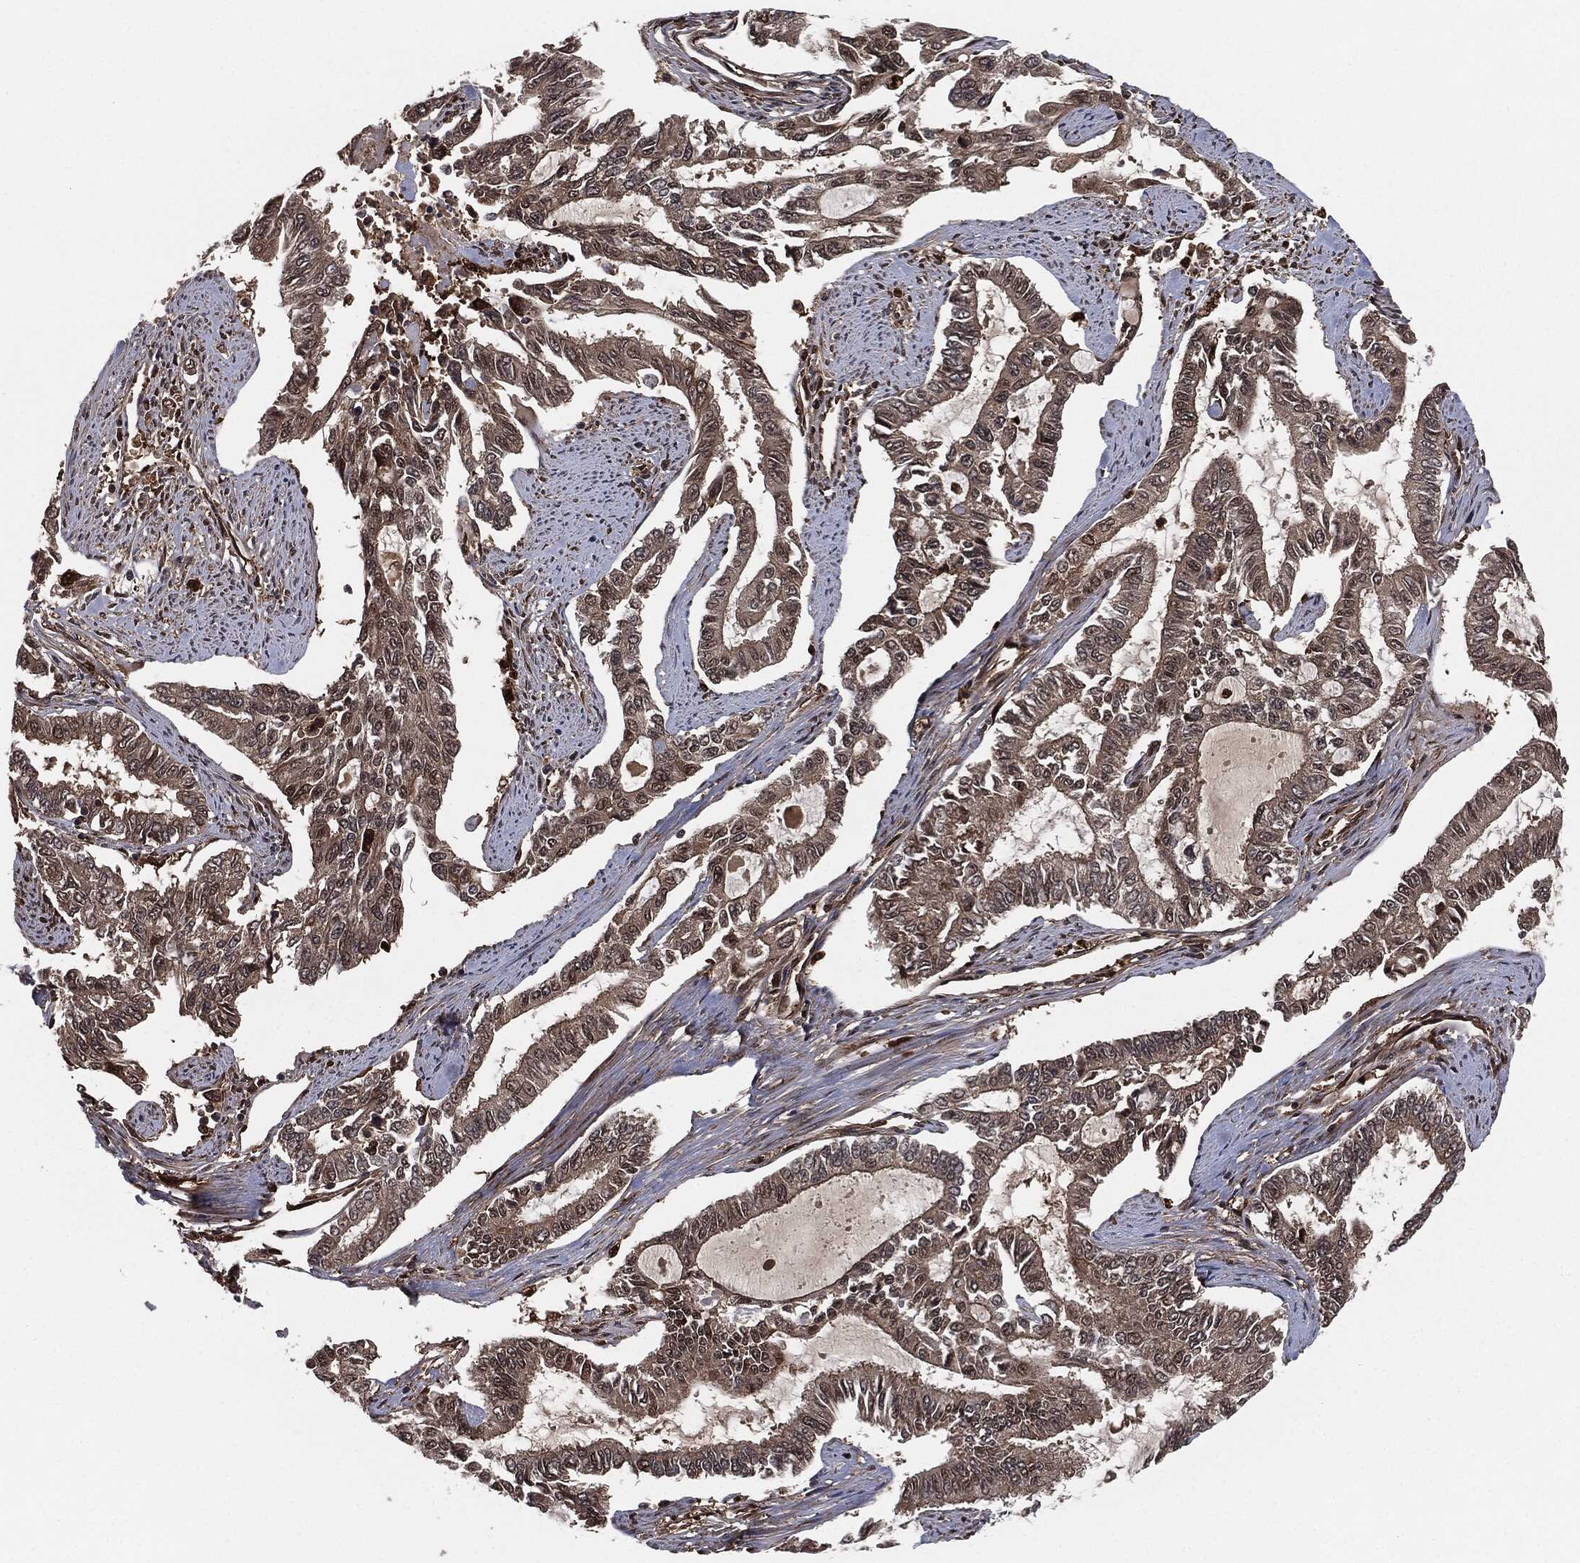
{"staining": {"intensity": "negative", "quantity": "none", "location": "none"}, "tissue": "endometrial cancer", "cell_type": "Tumor cells", "image_type": "cancer", "snomed": [{"axis": "morphology", "description": "Adenocarcinoma, NOS"}, {"axis": "topography", "description": "Uterus"}], "caption": "High magnification brightfield microscopy of endometrial cancer (adenocarcinoma) stained with DAB (3,3'-diaminobenzidine) (brown) and counterstained with hematoxylin (blue): tumor cells show no significant expression.", "gene": "CAPRIN2", "patient": {"sex": "female", "age": 59}}